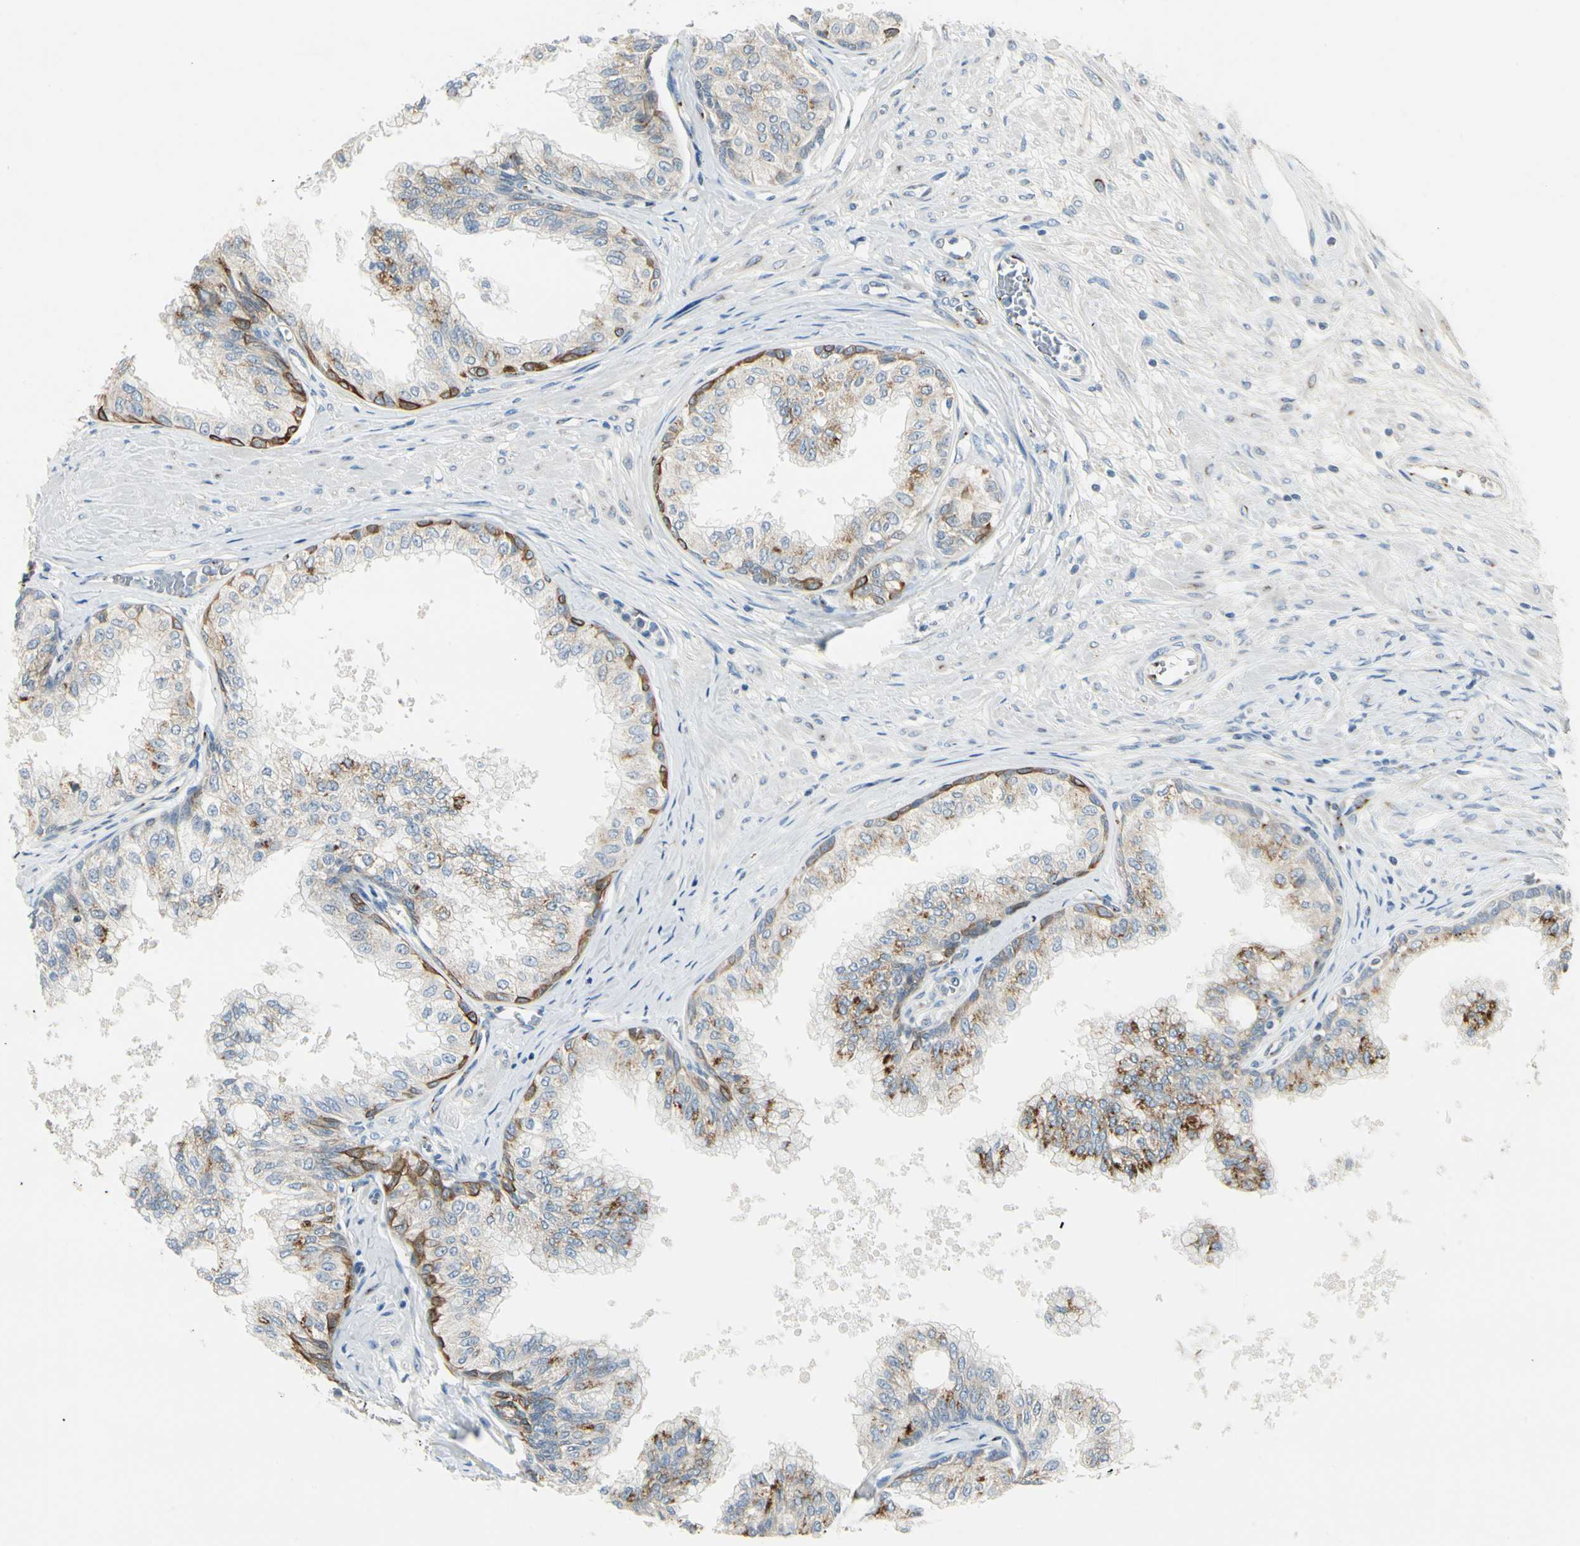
{"staining": {"intensity": "moderate", "quantity": "25%-75%", "location": "cytoplasmic/membranous"}, "tissue": "prostate", "cell_type": "Glandular cells", "image_type": "normal", "snomed": [{"axis": "morphology", "description": "Normal tissue, NOS"}, {"axis": "topography", "description": "Prostate"}, {"axis": "topography", "description": "Seminal veicle"}], "caption": "Prostate stained for a protein demonstrates moderate cytoplasmic/membranous positivity in glandular cells. The staining is performed using DAB (3,3'-diaminobenzidine) brown chromogen to label protein expression. The nuclei are counter-stained blue using hematoxylin.", "gene": "MANSC1", "patient": {"sex": "male", "age": 60}}